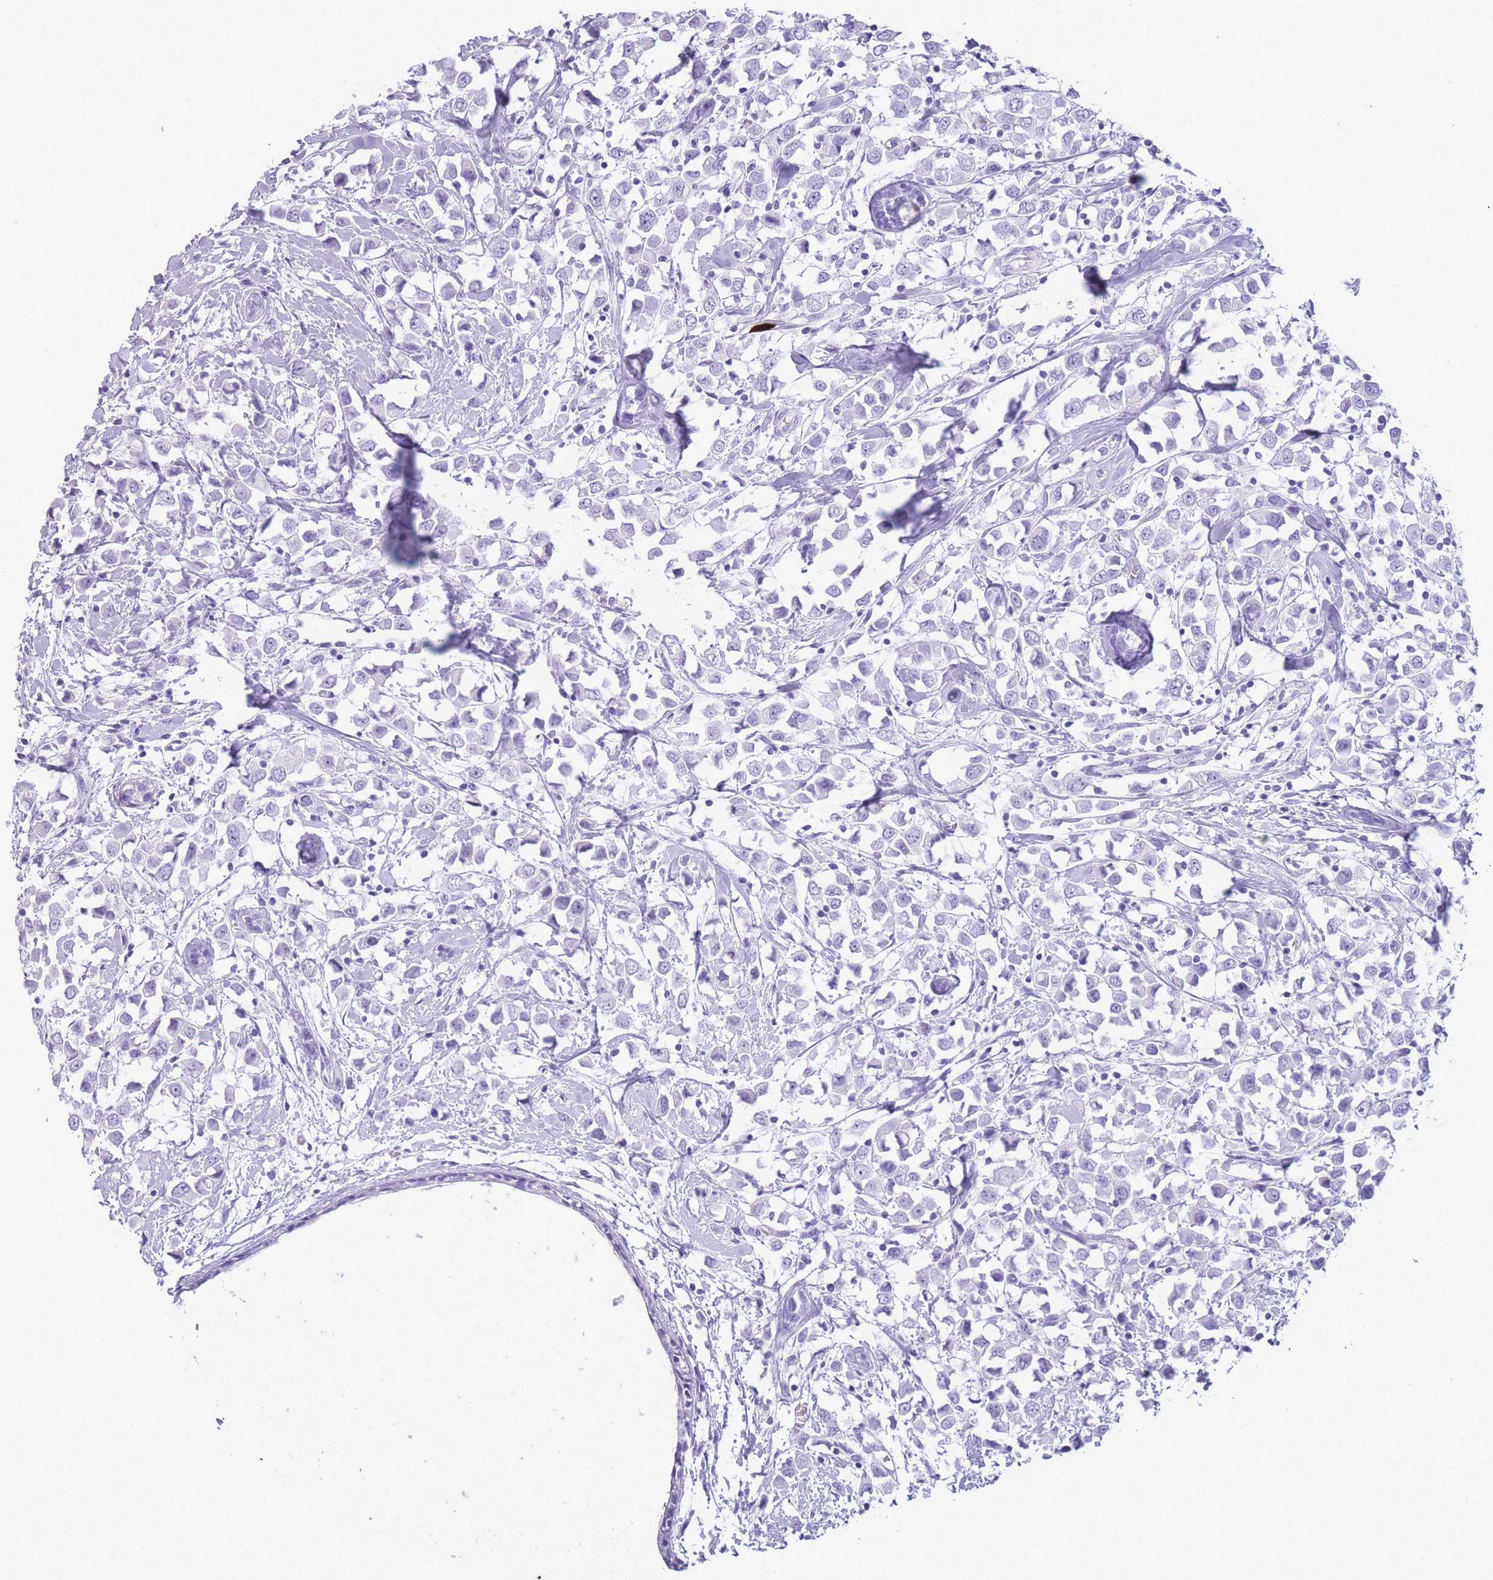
{"staining": {"intensity": "negative", "quantity": "none", "location": "none"}, "tissue": "breast cancer", "cell_type": "Tumor cells", "image_type": "cancer", "snomed": [{"axis": "morphology", "description": "Duct carcinoma"}, {"axis": "topography", "description": "Breast"}], "caption": "Human invasive ductal carcinoma (breast) stained for a protein using IHC demonstrates no staining in tumor cells.", "gene": "OR4F21", "patient": {"sex": "female", "age": 61}}